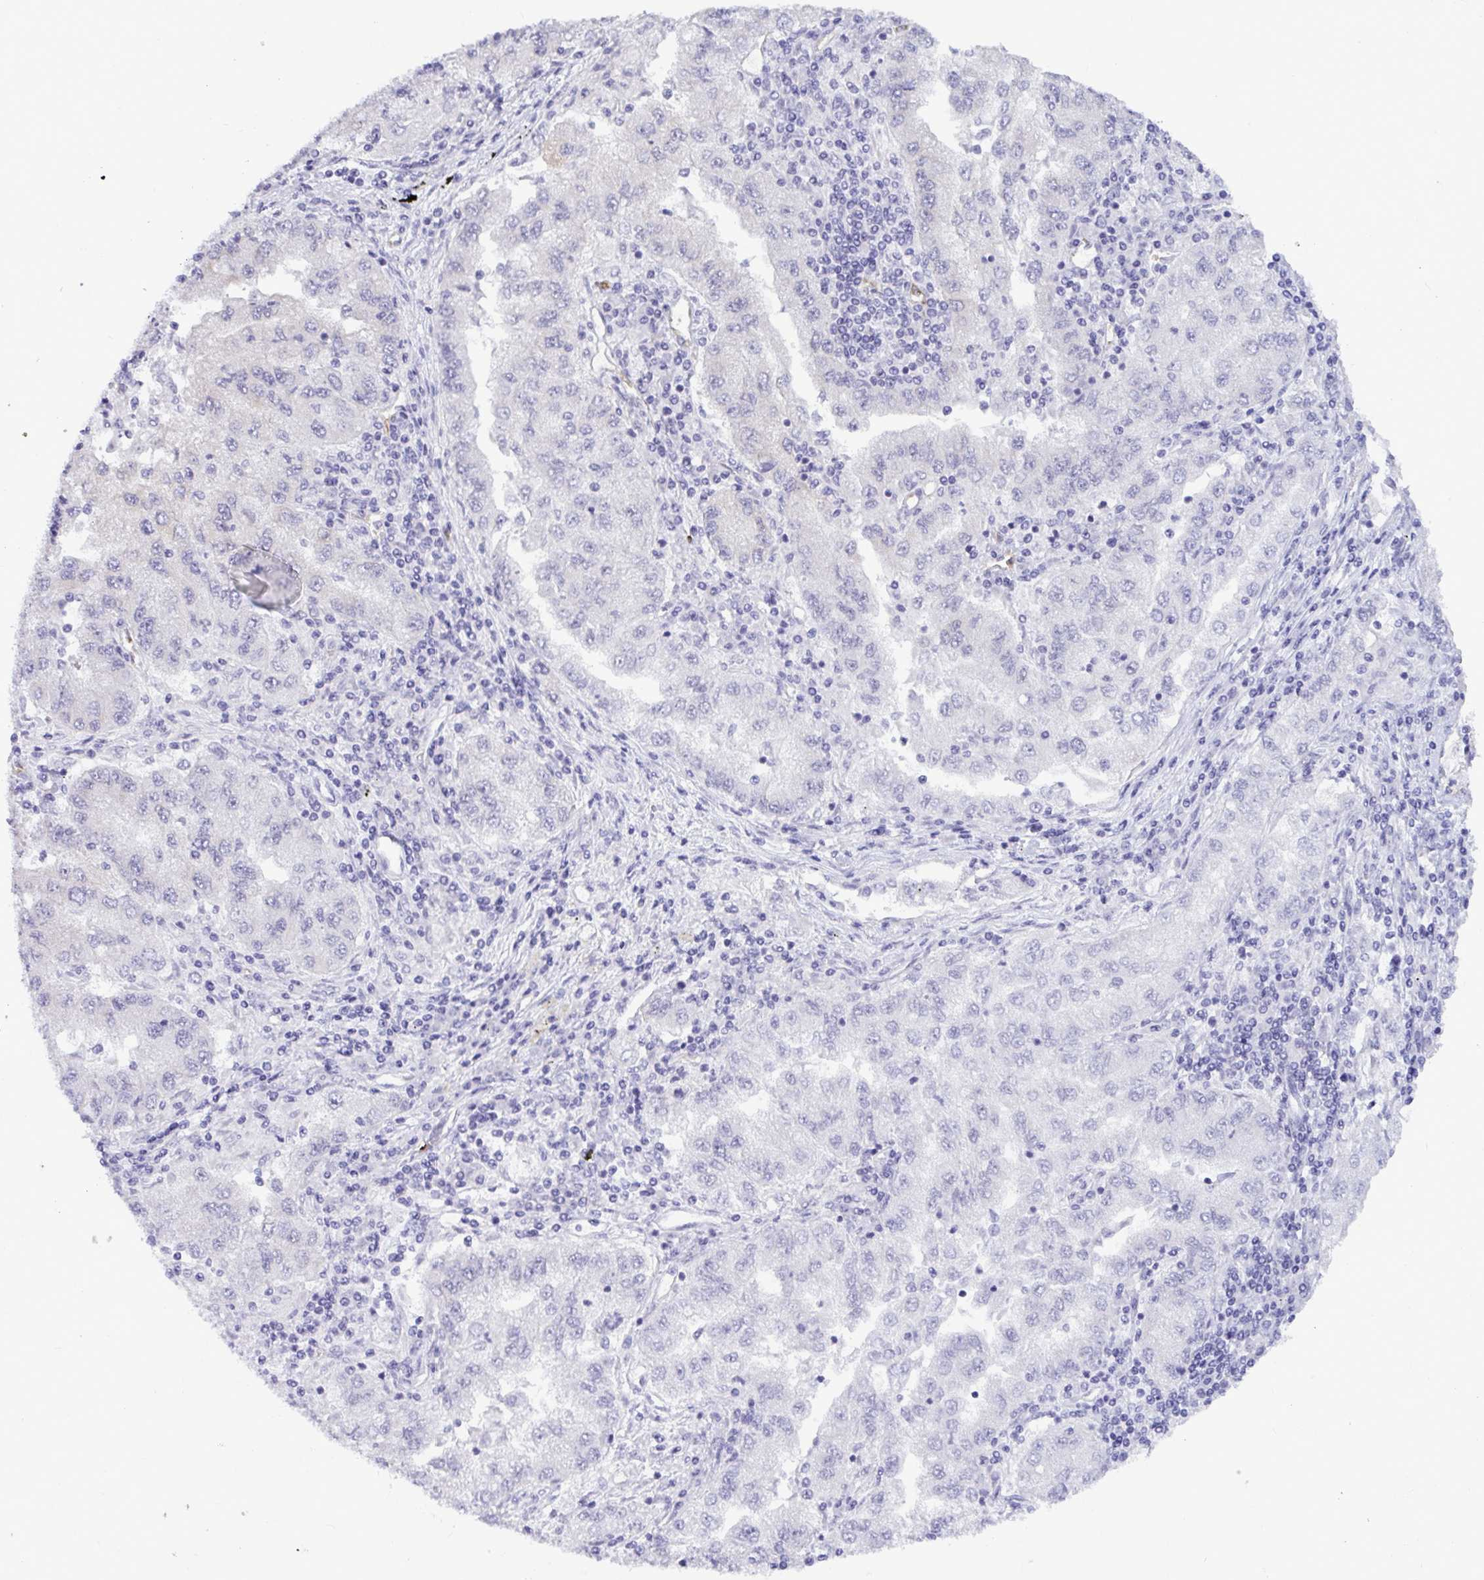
{"staining": {"intensity": "negative", "quantity": "none", "location": "none"}, "tissue": "lung cancer", "cell_type": "Tumor cells", "image_type": "cancer", "snomed": [{"axis": "morphology", "description": "Adenocarcinoma, NOS"}, {"axis": "morphology", "description": "Adenocarcinoma primary or metastatic"}, {"axis": "topography", "description": "Lung"}], "caption": "Human adenocarcinoma (lung) stained for a protein using immunohistochemistry (IHC) displays no positivity in tumor cells.", "gene": "EML1", "patient": {"sex": "male", "age": 74}}